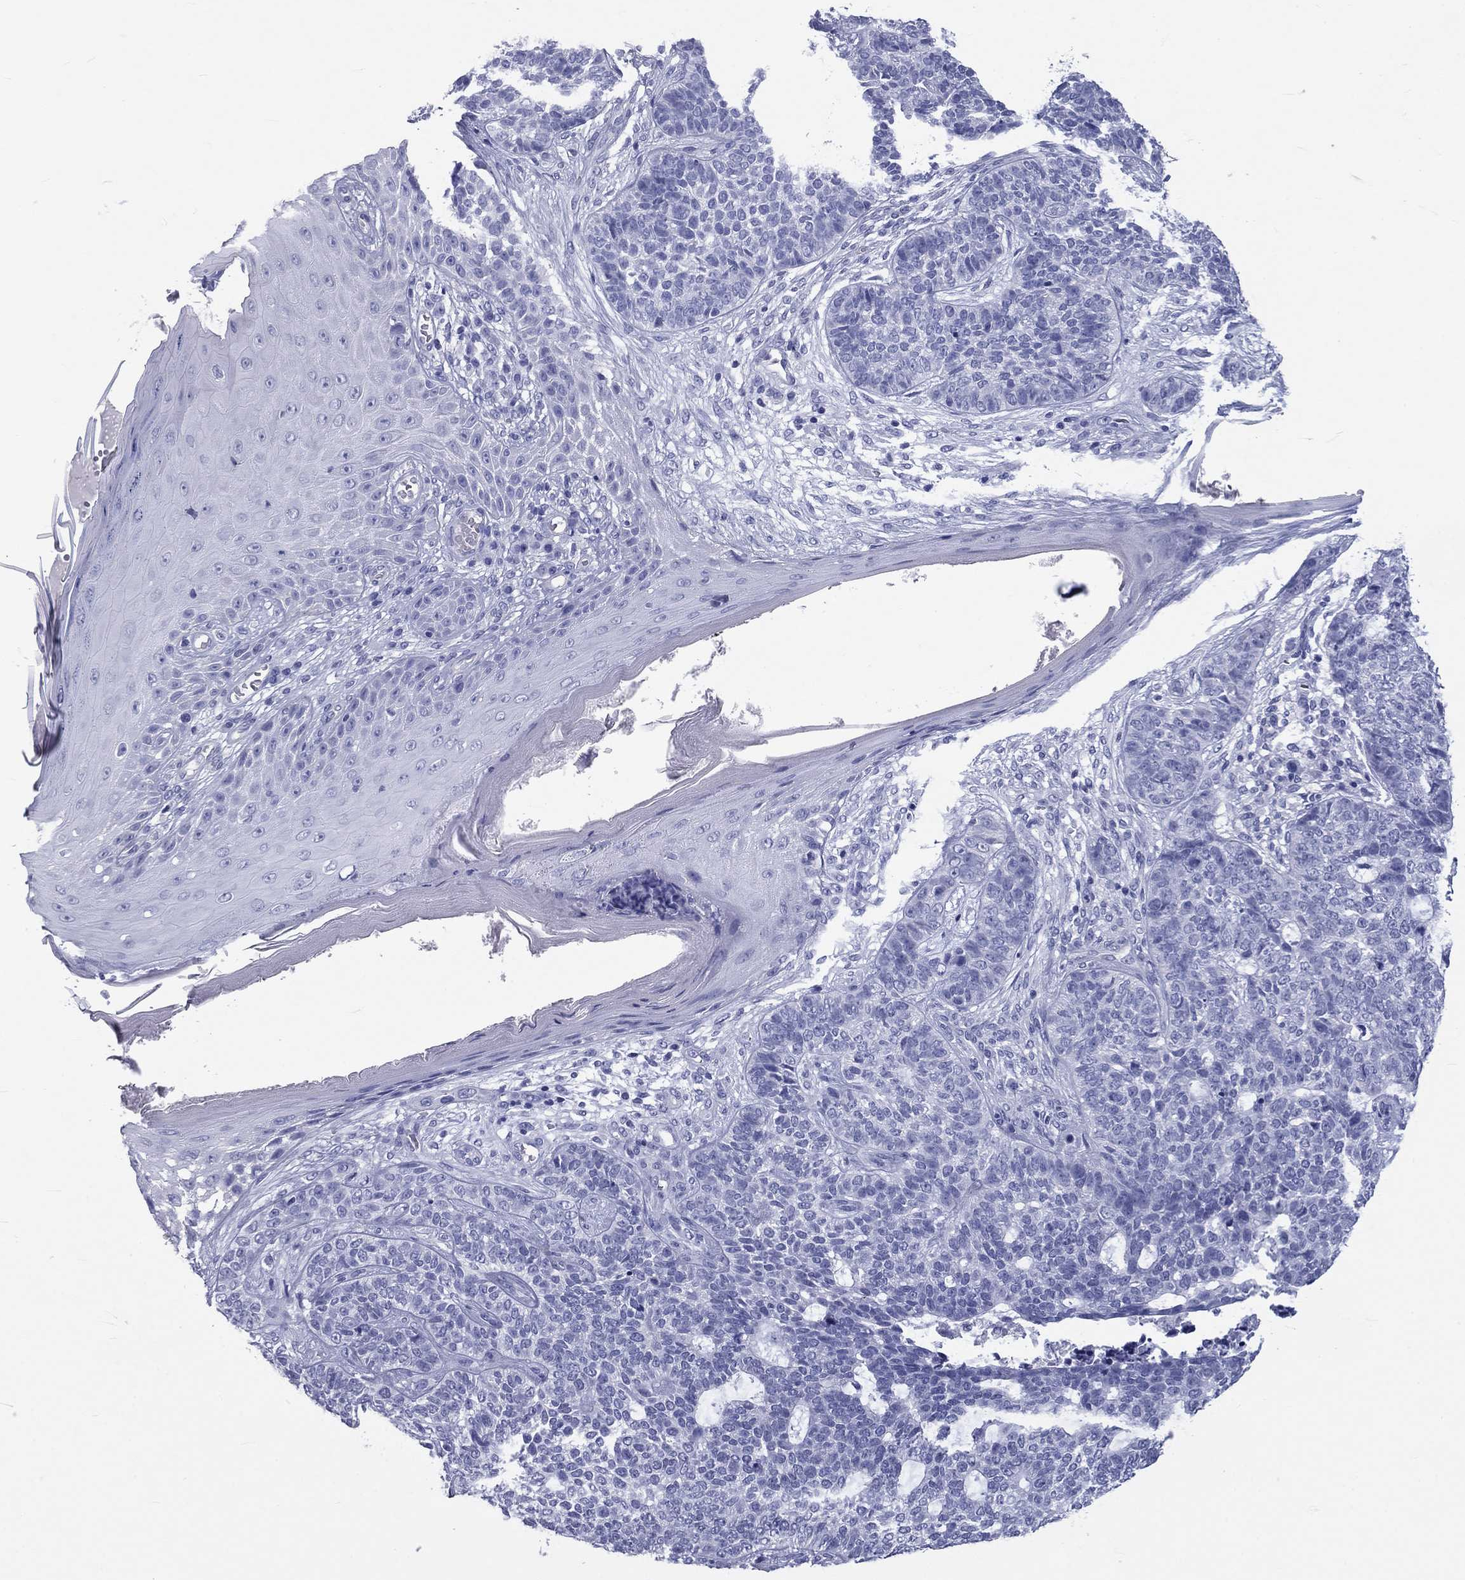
{"staining": {"intensity": "negative", "quantity": "none", "location": "none"}, "tissue": "skin cancer", "cell_type": "Tumor cells", "image_type": "cancer", "snomed": [{"axis": "morphology", "description": "Basal cell carcinoma"}, {"axis": "topography", "description": "Skin"}], "caption": "IHC histopathology image of basal cell carcinoma (skin) stained for a protein (brown), which shows no staining in tumor cells. Nuclei are stained in blue.", "gene": "DNALI1", "patient": {"sex": "female", "age": 69}}